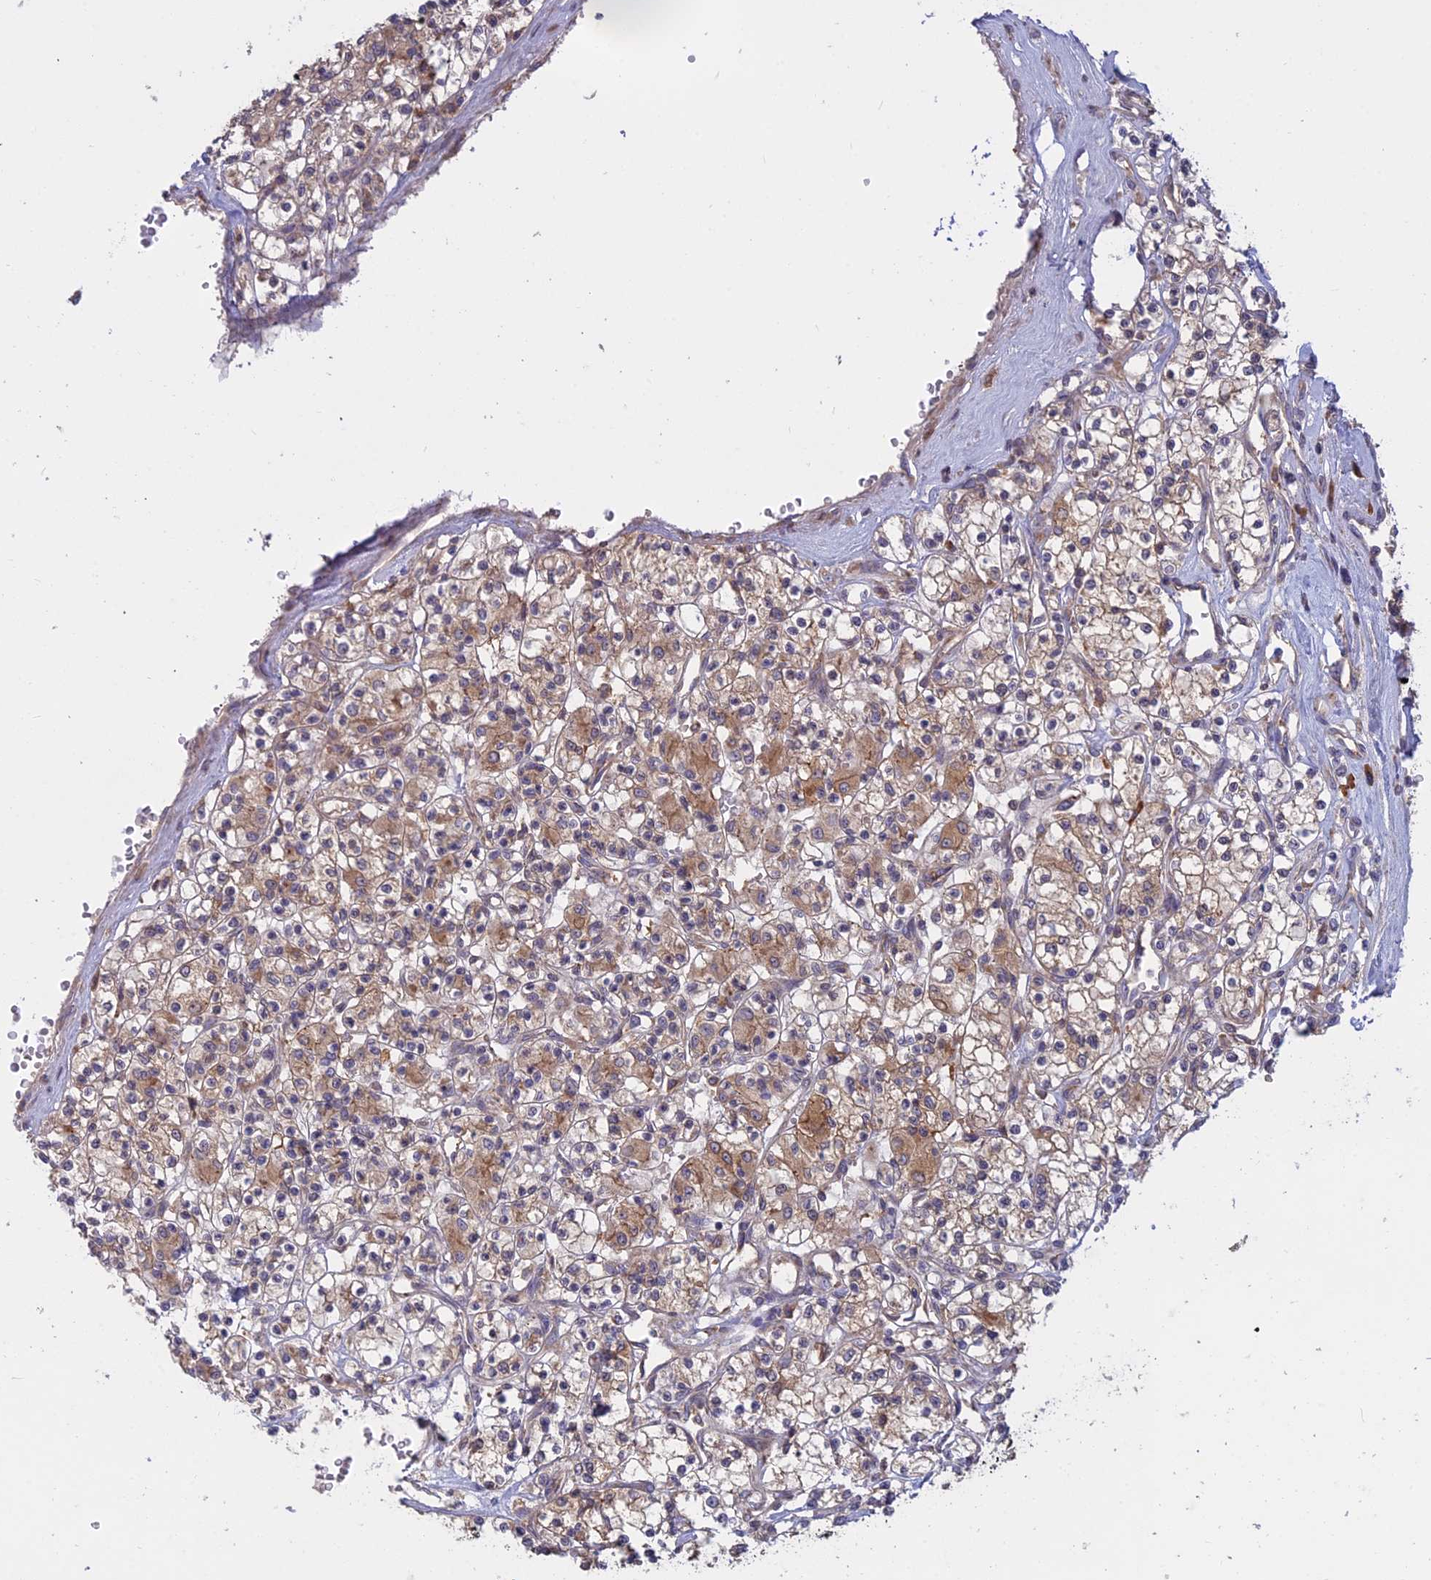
{"staining": {"intensity": "moderate", "quantity": ">75%", "location": "cytoplasmic/membranous"}, "tissue": "renal cancer", "cell_type": "Tumor cells", "image_type": "cancer", "snomed": [{"axis": "morphology", "description": "Adenocarcinoma, NOS"}, {"axis": "topography", "description": "Kidney"}], "caption": "The micrograph demonstrates a brown stain indicating the presence of a protein in the cytoplasmic/membranous of tumor cells in renal adenocarcinoma.", "gene": "TMEM208", "patient": {"sex": "female", "age": 59}}